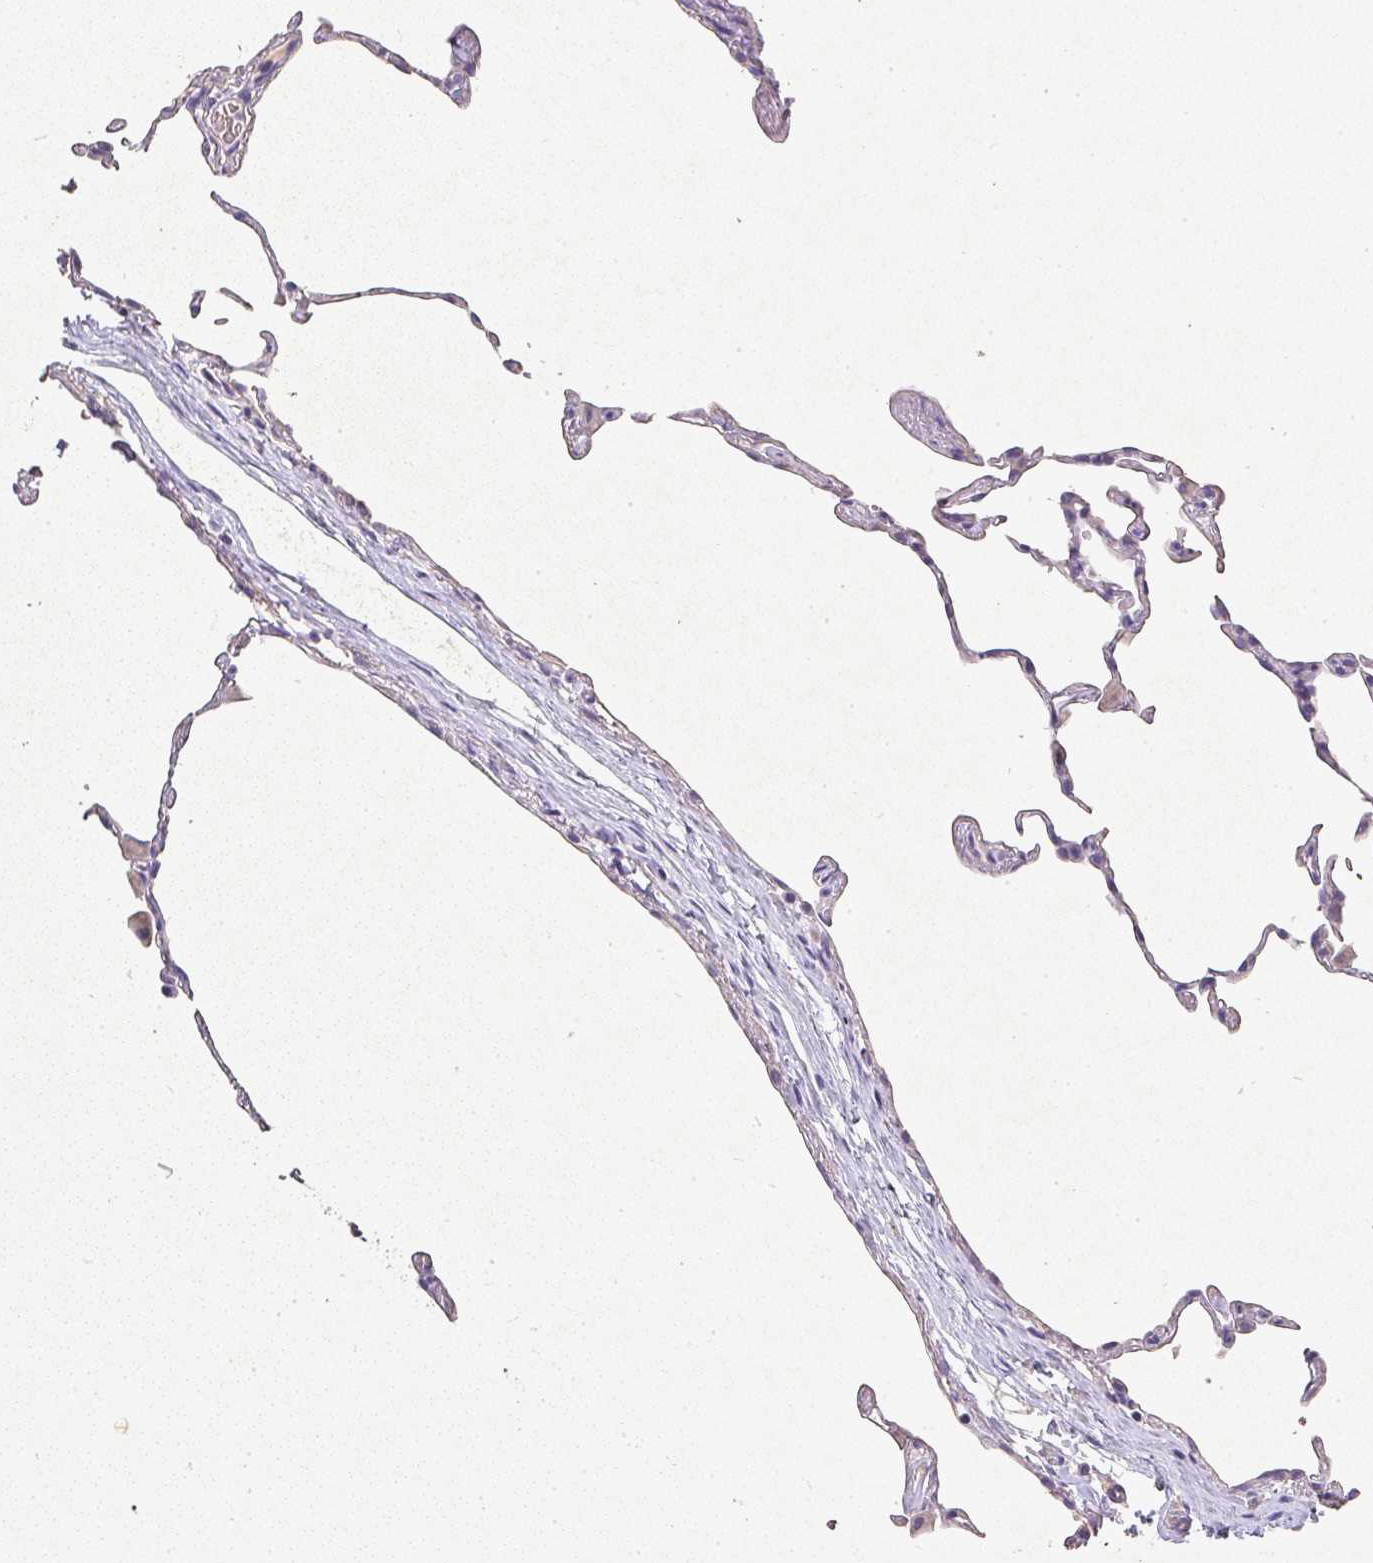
{"staining": {"intensity": "negative", "quantity": "none", "location": "none"}, "tissue": "lung", "cell_type": "Alveolar cells", "image_type": "normal", "snomed": [{"axis": "morphology", "description": "Normal tissue, NOS"}, {"axis": "topography", "description": "Lung"}], "caption": "This is an immunohistochemistry (IHC) image of unremarkable lung. There is no positivity in alveolar cells.", "gene": "RPS2", "patient": {"sex": "female", "age": 57}}